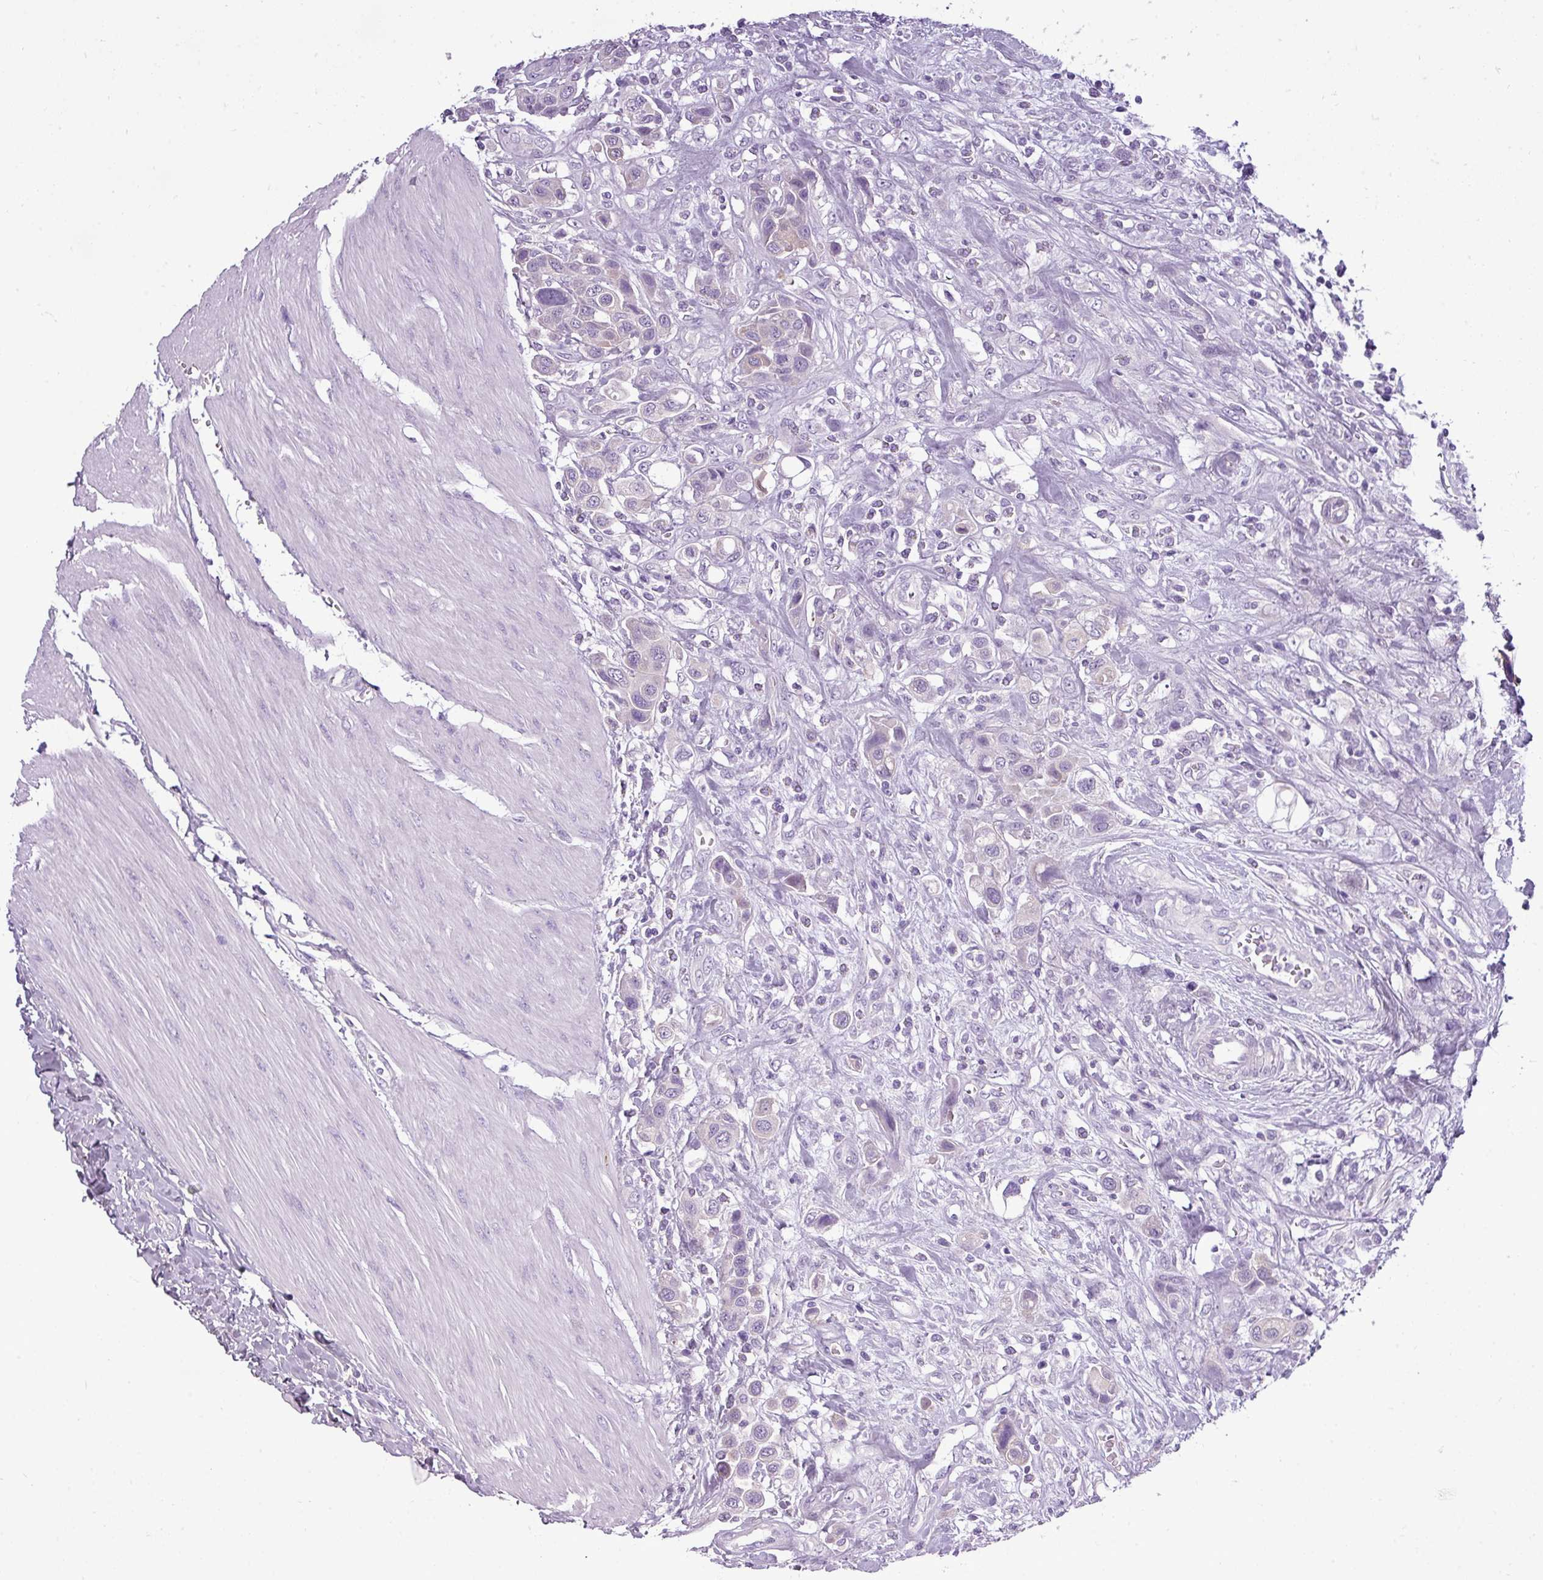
{"staining": {"intensity": "negative", "quantity": "none", "location": "none"}, "tissue": "urothelial cancer", "cell_type": "Tumor cells", "image_type": "cancer", "snomed": [{"axis": "morphology", "description": "Urothelial carcinoma, High grade"}, {"axis": "topography", "description": "Urinary bladder"}], "caption": "Immunohistochemistry photomicrograph of neoplastic tissue: human urothelial cancer stained with DAB (3,3'-diaminobenzidine) demonstrates no significant protein expression in tumor cells.", "gene": "DNAAF9", "patient": {"sex": "male", "age": 50}}